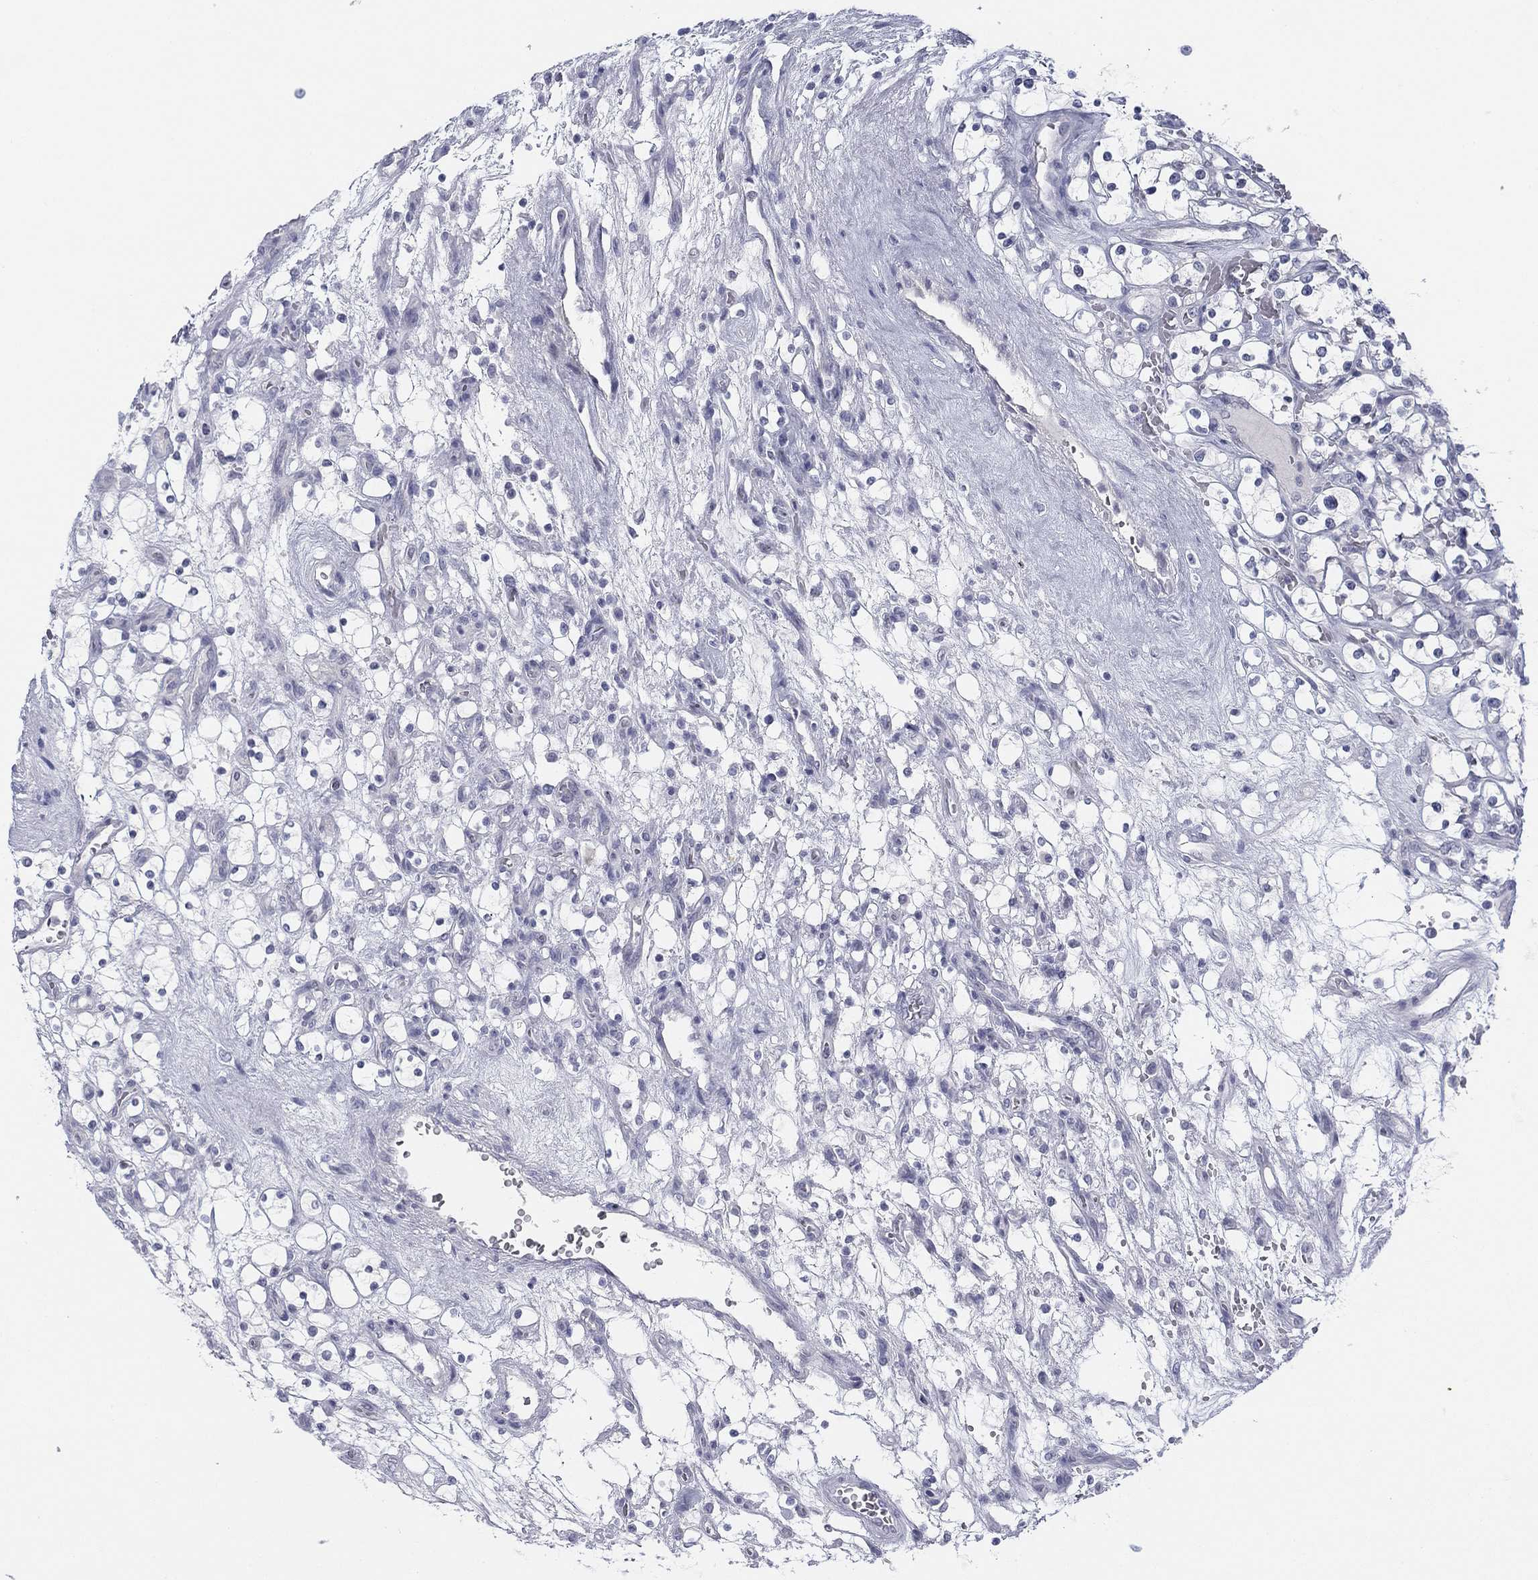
{"staining": {"intensity": "negative", "quantity": "none", "location": "none"}, "tissue": "renal cancer", "cell_type": "Tumor cells", "image_type": "cancer", "snomed": [{"axis": "morphology", "description": "Adenocarcinoma, NOS"}, {"axis": "topography", "description": "Kidney"}], "caption": "Micrograph shows no protein positivity in tumor cells of adenocarcinoma (renal) tissue.", "gene": "DNAL1", "patient": {"sex": "female", "age": 69}}